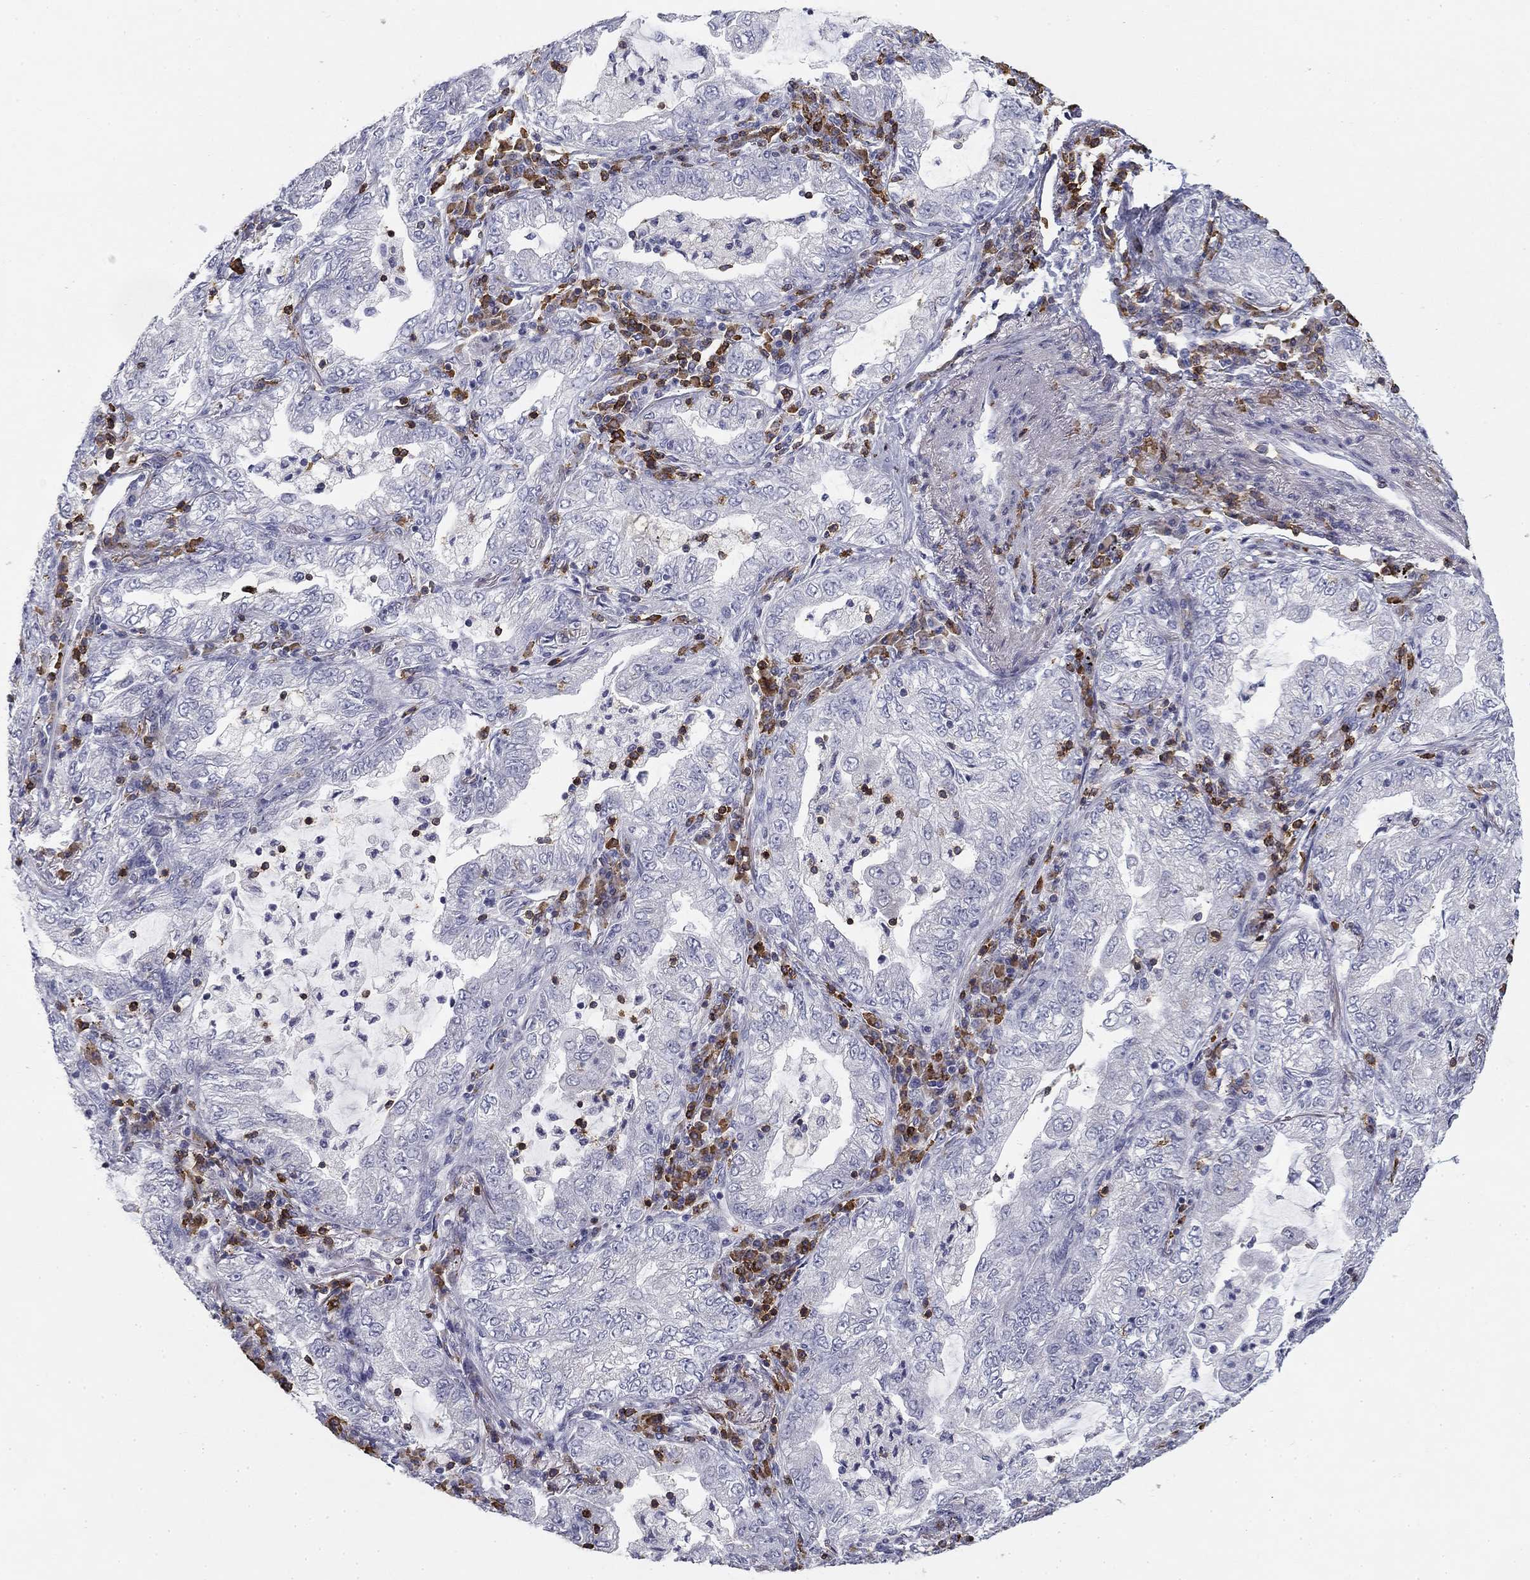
{"staining": {"intensity": "negative", "quantity": "none", "location": "none"}, "tissue": "lung cancer", "cell_type": "Tumor cells", "image_type": "cancer", "snomed": [{"axis": "morphology", "description": "Adenocarcinoma, NOS"}, {"axis": "topography", "description": "Lung"}], "caption": "Immunohistochemistry histopathology image of neoplastic tissue: lung adenocarcinoma stained with DAB (3,3'-diaminobenzidine) displays no significant protein positivity in tumor cells.", "gene": "TRAT1", "patient": {"sex": "female", "age": 73}}